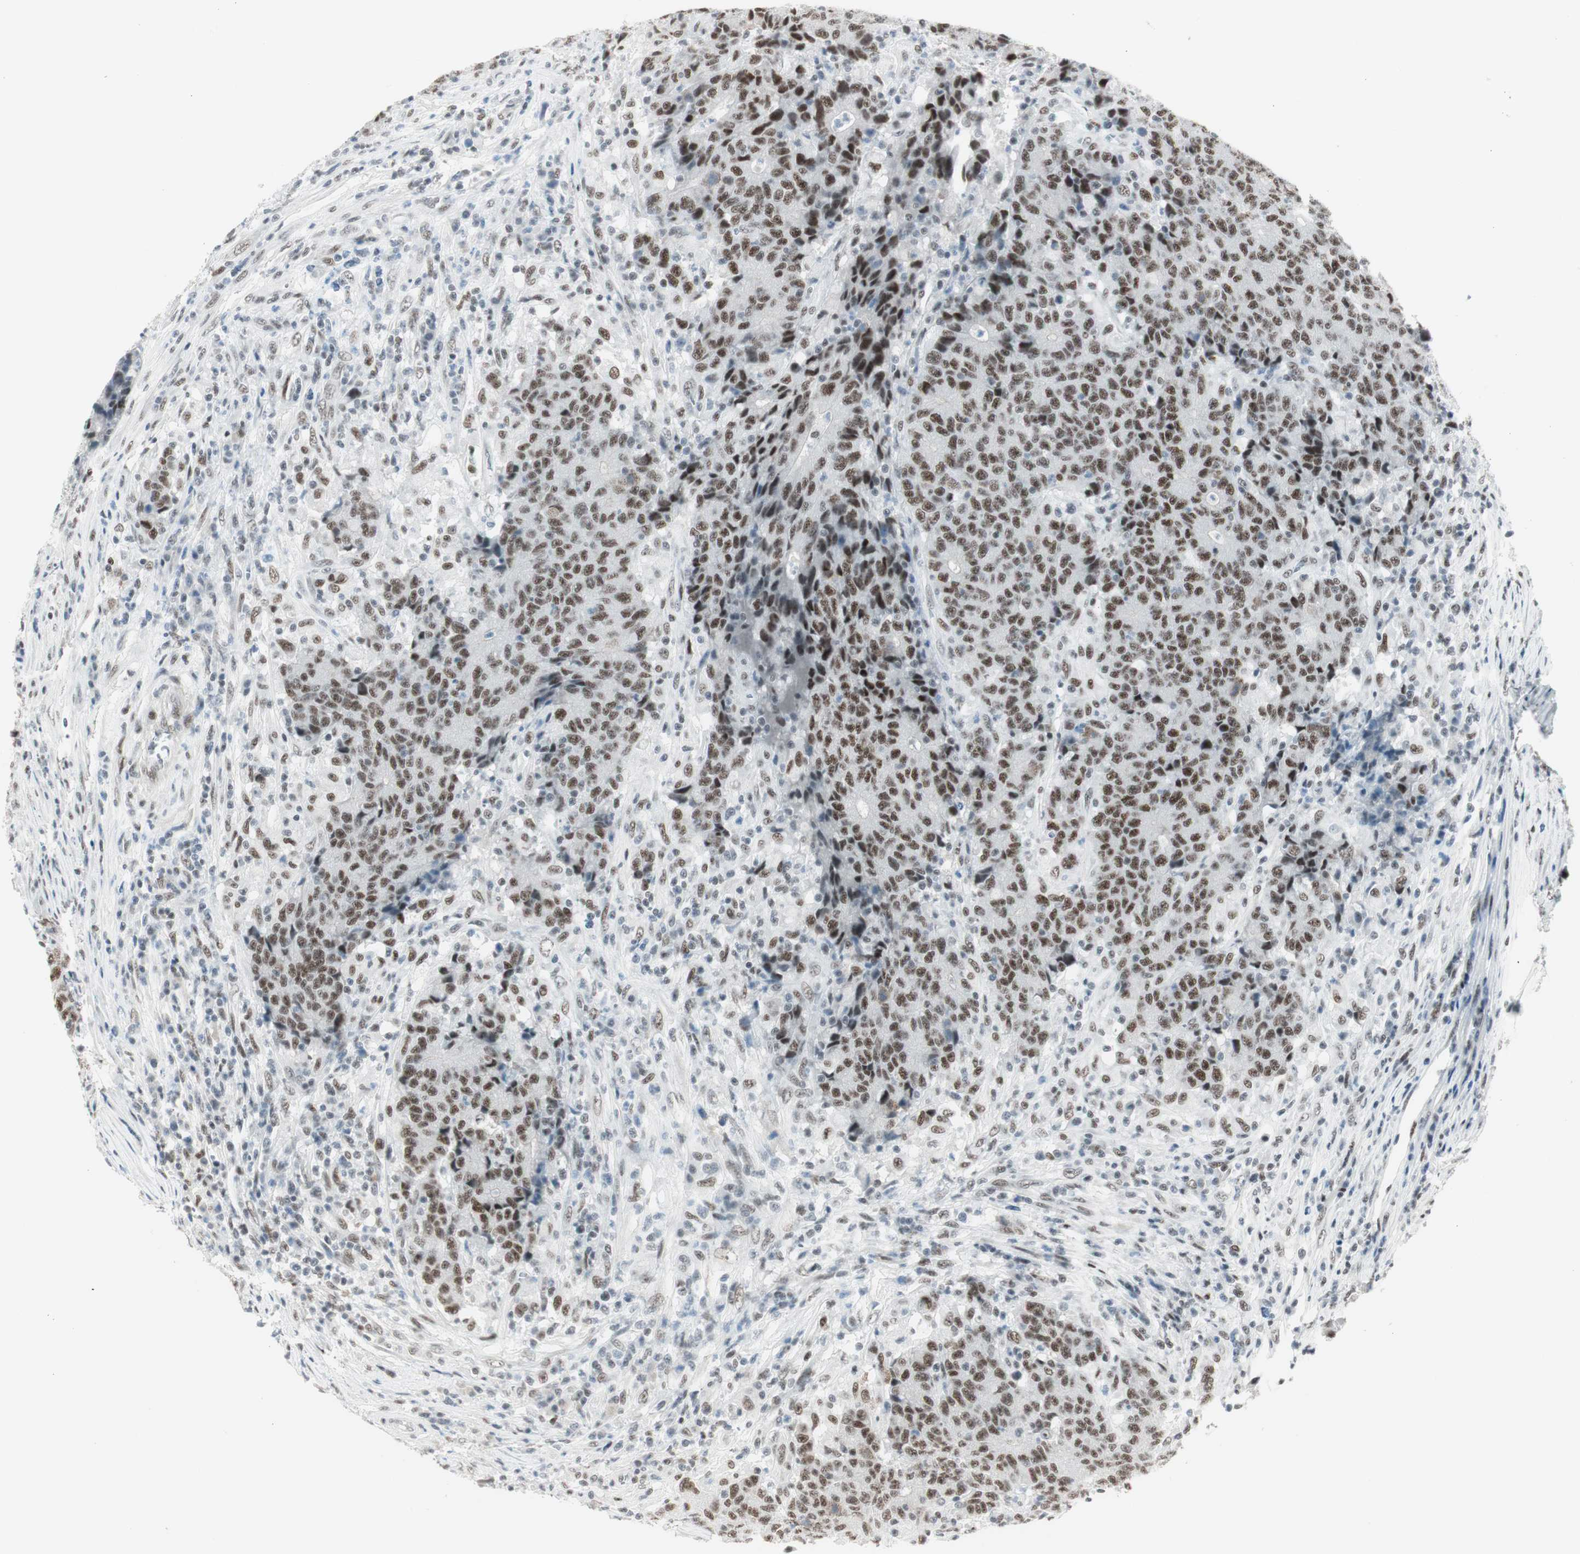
{"staining": {"intensity": "strong", "quantity": ">75%", "location": "nuclear"}, "tissue": "colorectal cancer", "cell_type": "Tumor cells", "image_type": "cancer", "snomed": [{"axis": "morphology", "description": "Normal tissue, NOS"}, {"axis": "morphology", "description": "Adenocarcinoma, NOS"}, {"axis": "topography", "description": "Colon"}], "caption": "An image of human colorectal cancer stained for a protein displays strong nuclear brown staining in tumor cells. The protein of interest is shown in brown color, while the nuclei are stained blue.", "gene": "HEXIM1", "patient": {"sex": "female", "age": 75}}